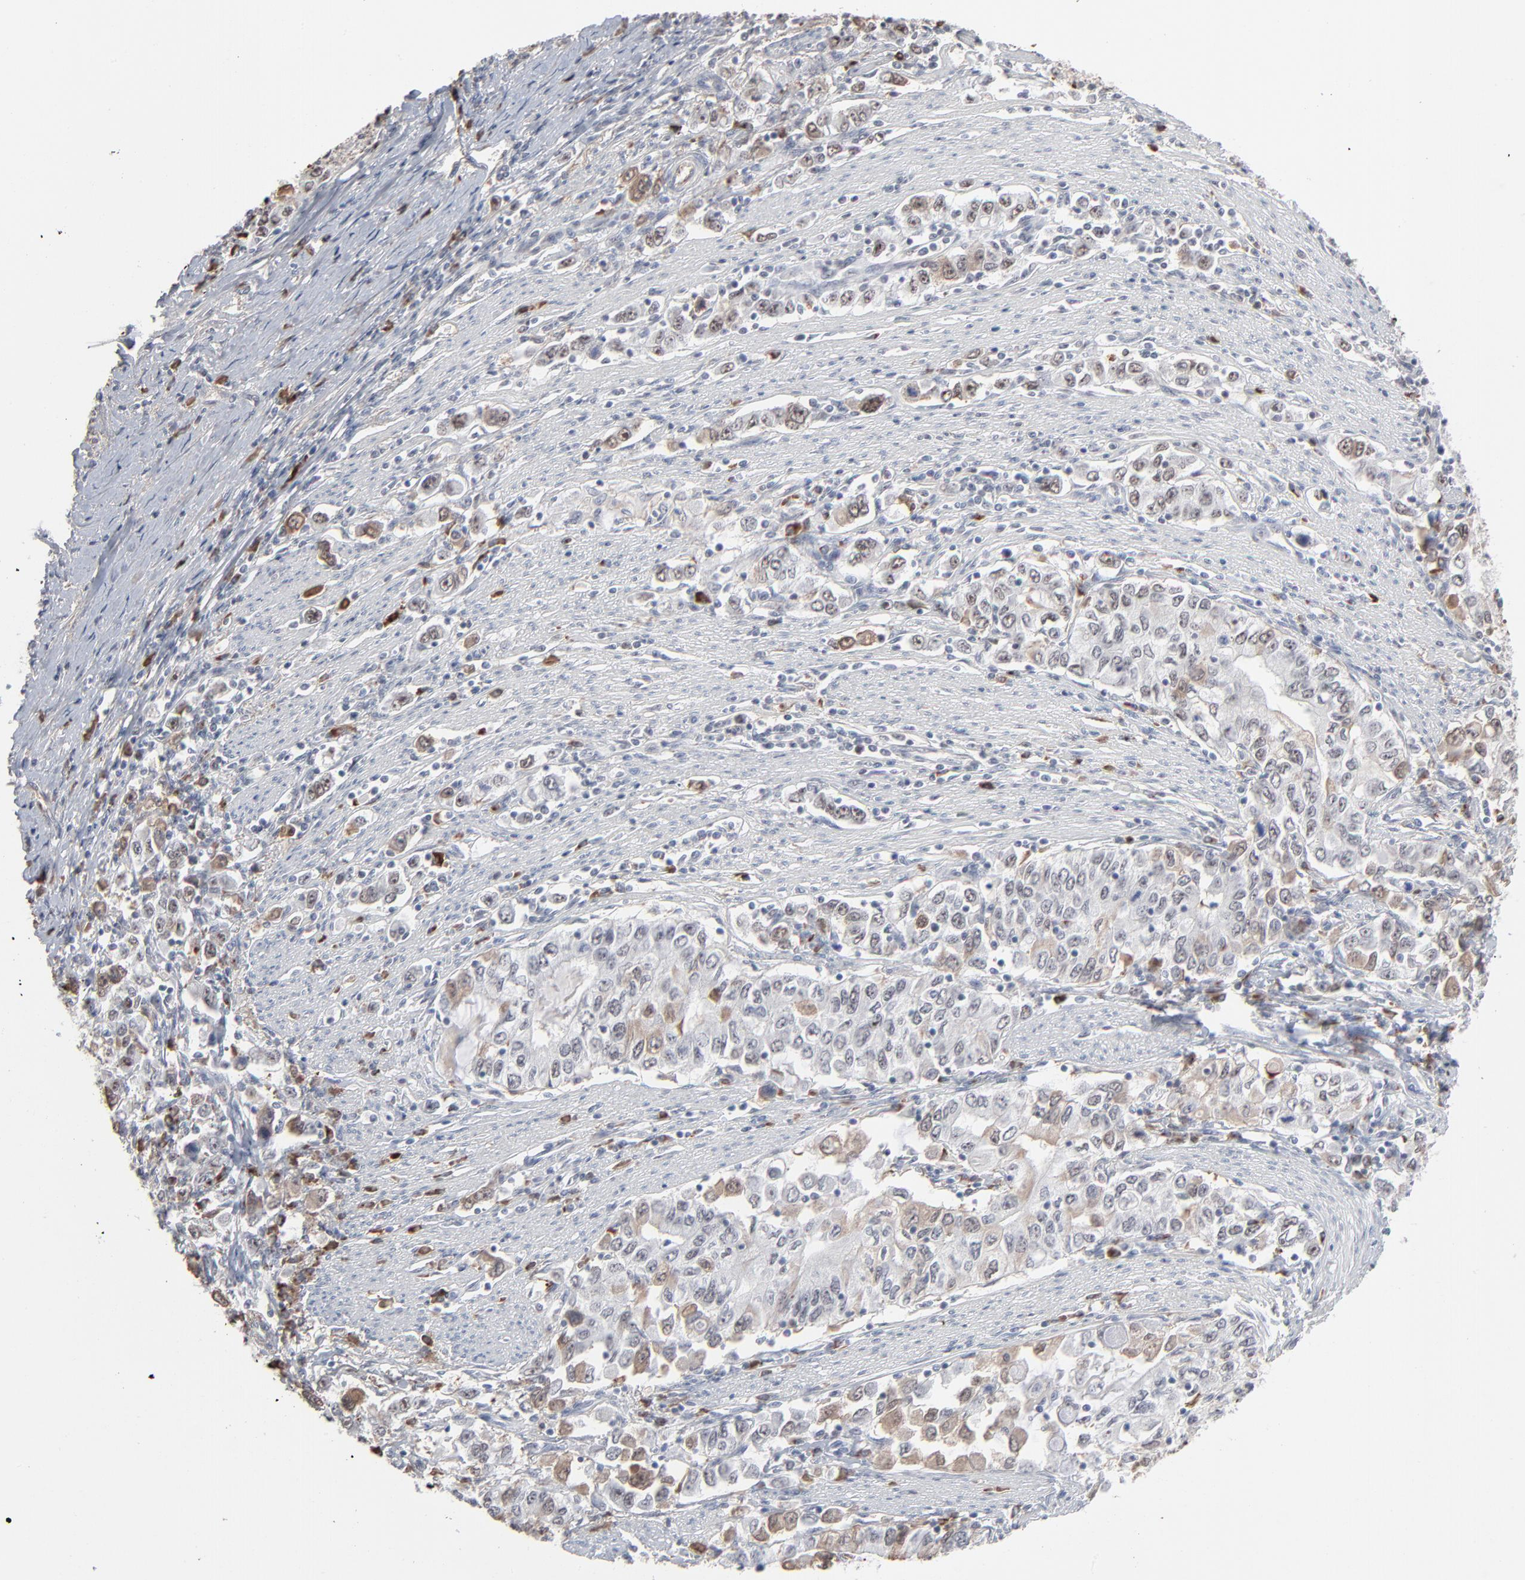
{"staining": {"intensity": "weak", "quantity": "25%-75%", "location": "nuclear"}, "tissue": "stomach cancer", "cell_type": "Tumor cells", "image_type": "cancer", "snomed": [{"axis": "morphology", "description": "Adenocarcinoma, NOS"}, {"axis": "topography", "description": "Stomach, lower"}], "caption": "This micrograph exhibits immunohistochemistry (IHC) staining of human stomach cancer (adenocarcinoma), with low weak nuclear expression in about 25%-75% of tumor cells.", "gene": "MPHOSPH6", "patient": {"sex": "female", "age": 72}}